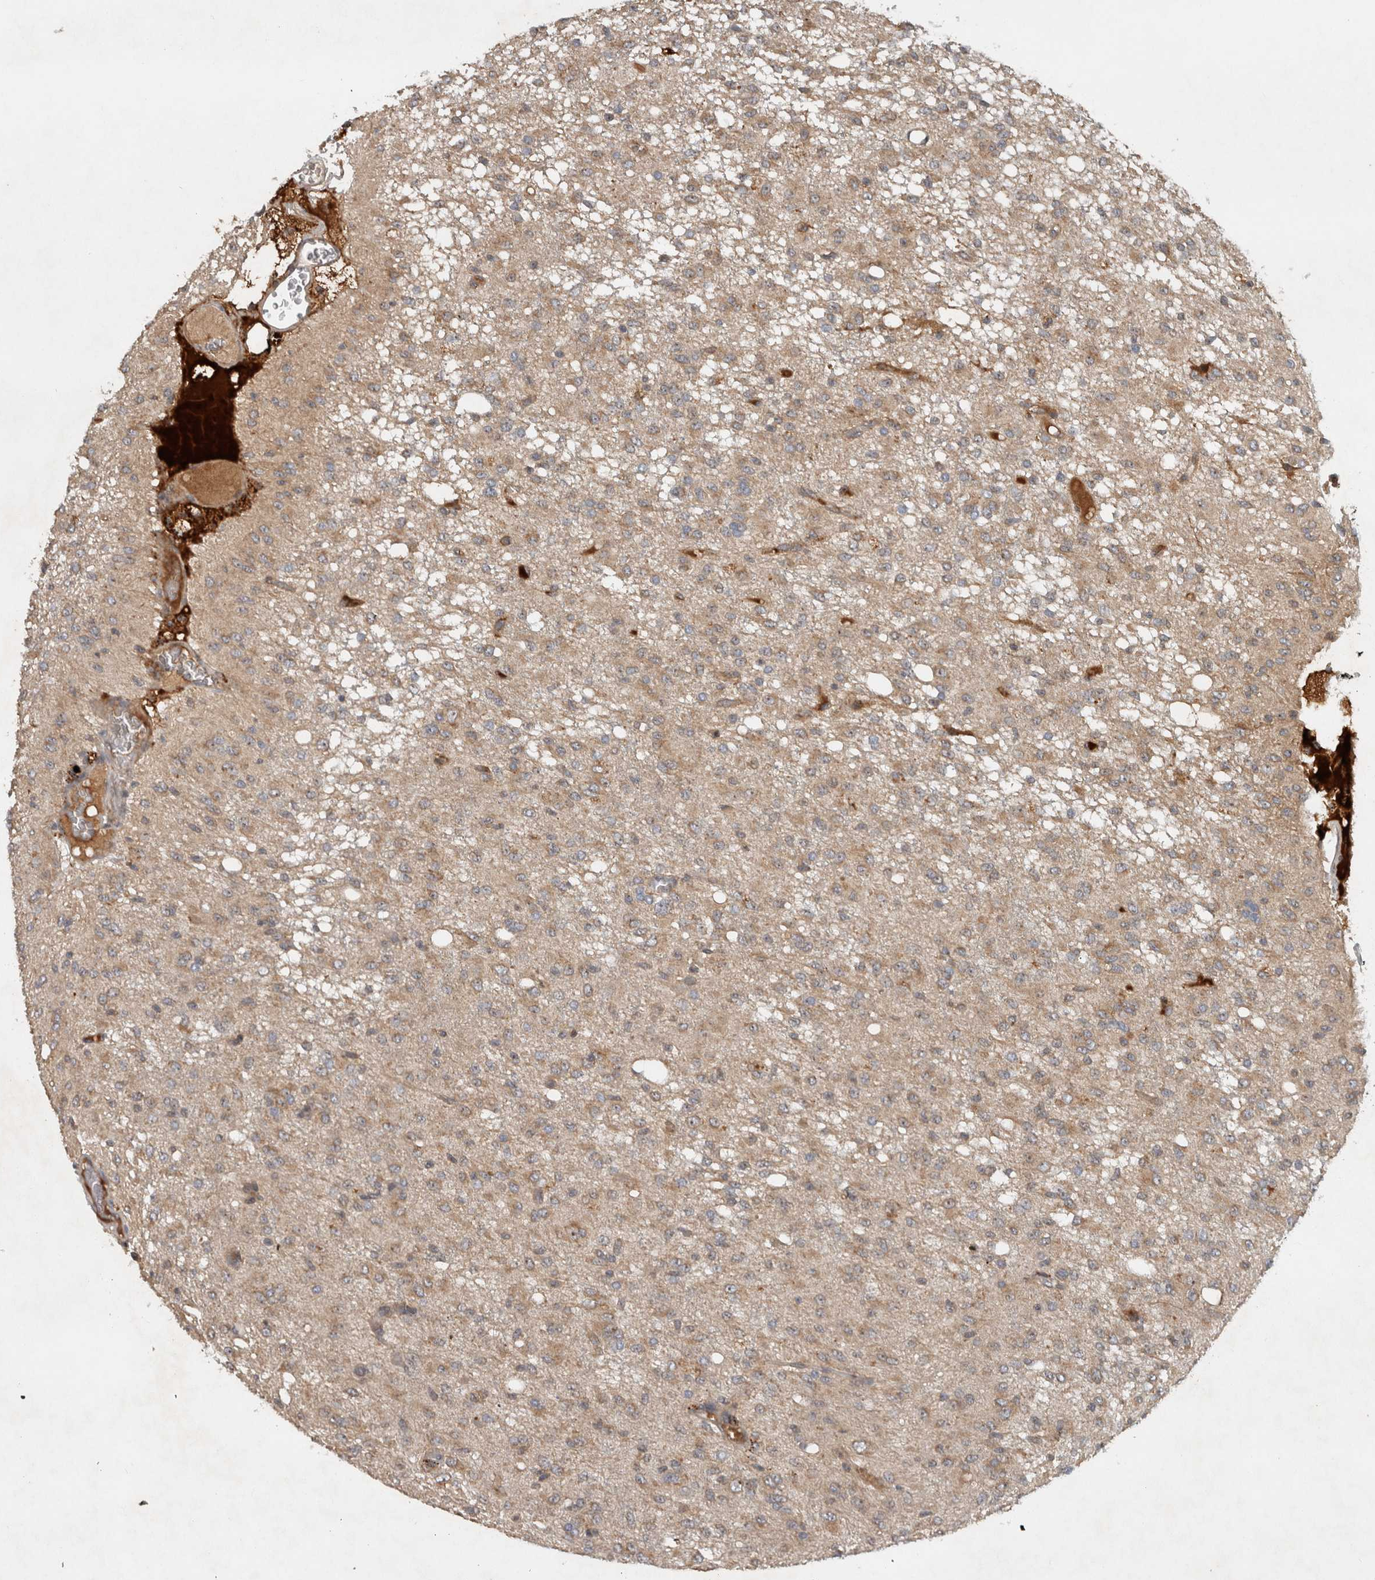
{"staining": {"intensity": "weak", "quantity": "25%-75%", "location": "cytoplasmic/membranous,nuclear"}, "tissue": "glioma", "cell_type": "Tumor cells", "image_type": "cancer", "snomed": [{"axis": "morphology", "description": "Glioma, malignant, High grade"}, {"axis": "topography", "description": "Brain"}], "caption": "Protein analysis of glioma tissue displays weak cytoplasmic/membranous and nuclear staining in about 25%-75% of tumor cells.", "gene": "GPR137B", "patient": {"sex": "female", "age": 59}}